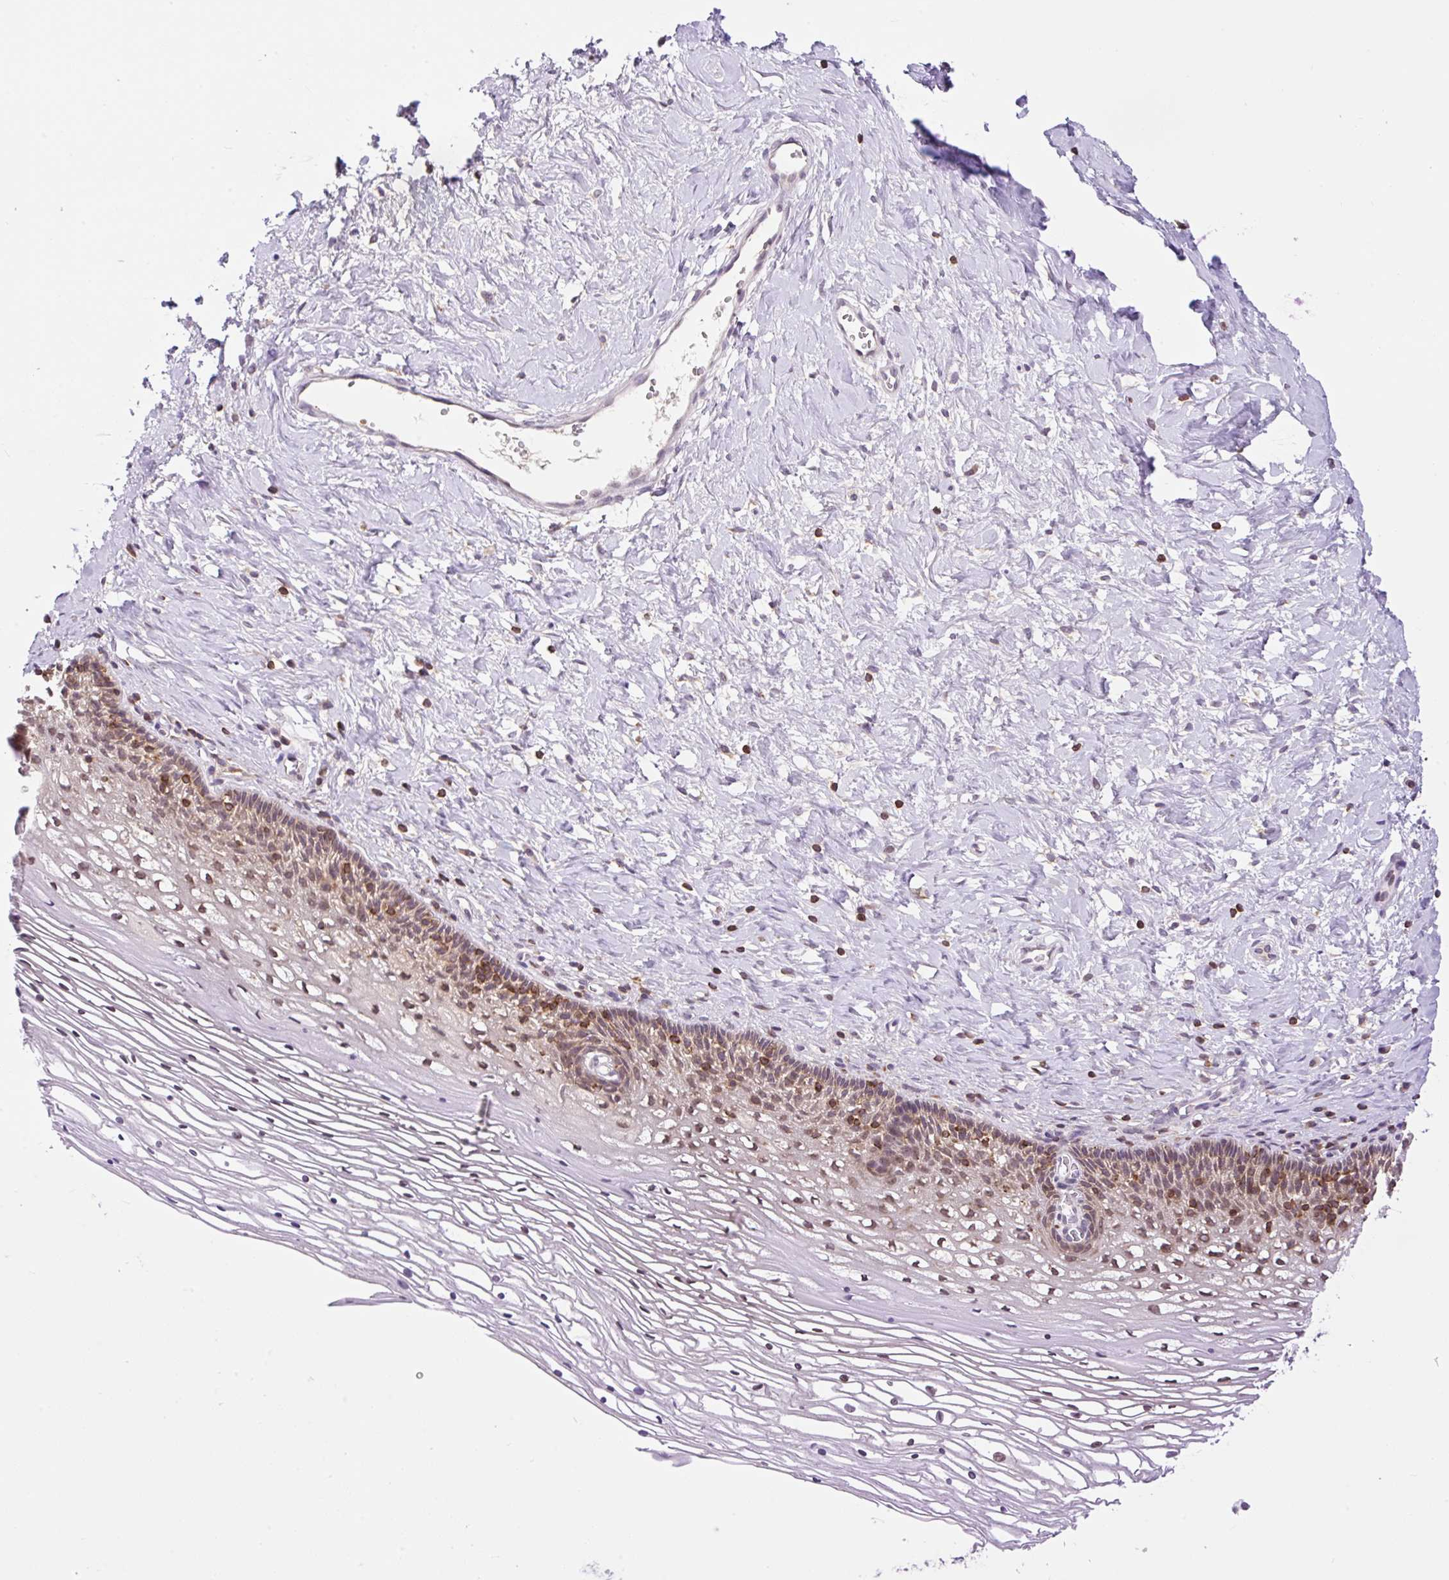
{"staining": {"intensity": "moderate", "quantity": ">75%", "location": "cytoplasmic/membranous"}, "tissue": "cervix", "cell_type": "Glandular cells", "image_type": "normal", "snomed": [{"axis": "morphology", "description": "Normal tissue, NOS"}, {"axis": "topography", "description": "Cervix"}], "caption": "This image exhibits benign cervix stained with immunohistochemistry (IHC) to label a protein in brown. The cytoplasmic/membranous of glandular cells show moderate positivity for the protein. Nuclei are counter-stained blue.", "gene": "CARD11", "patient": {"sex": "female", "age": 36}}